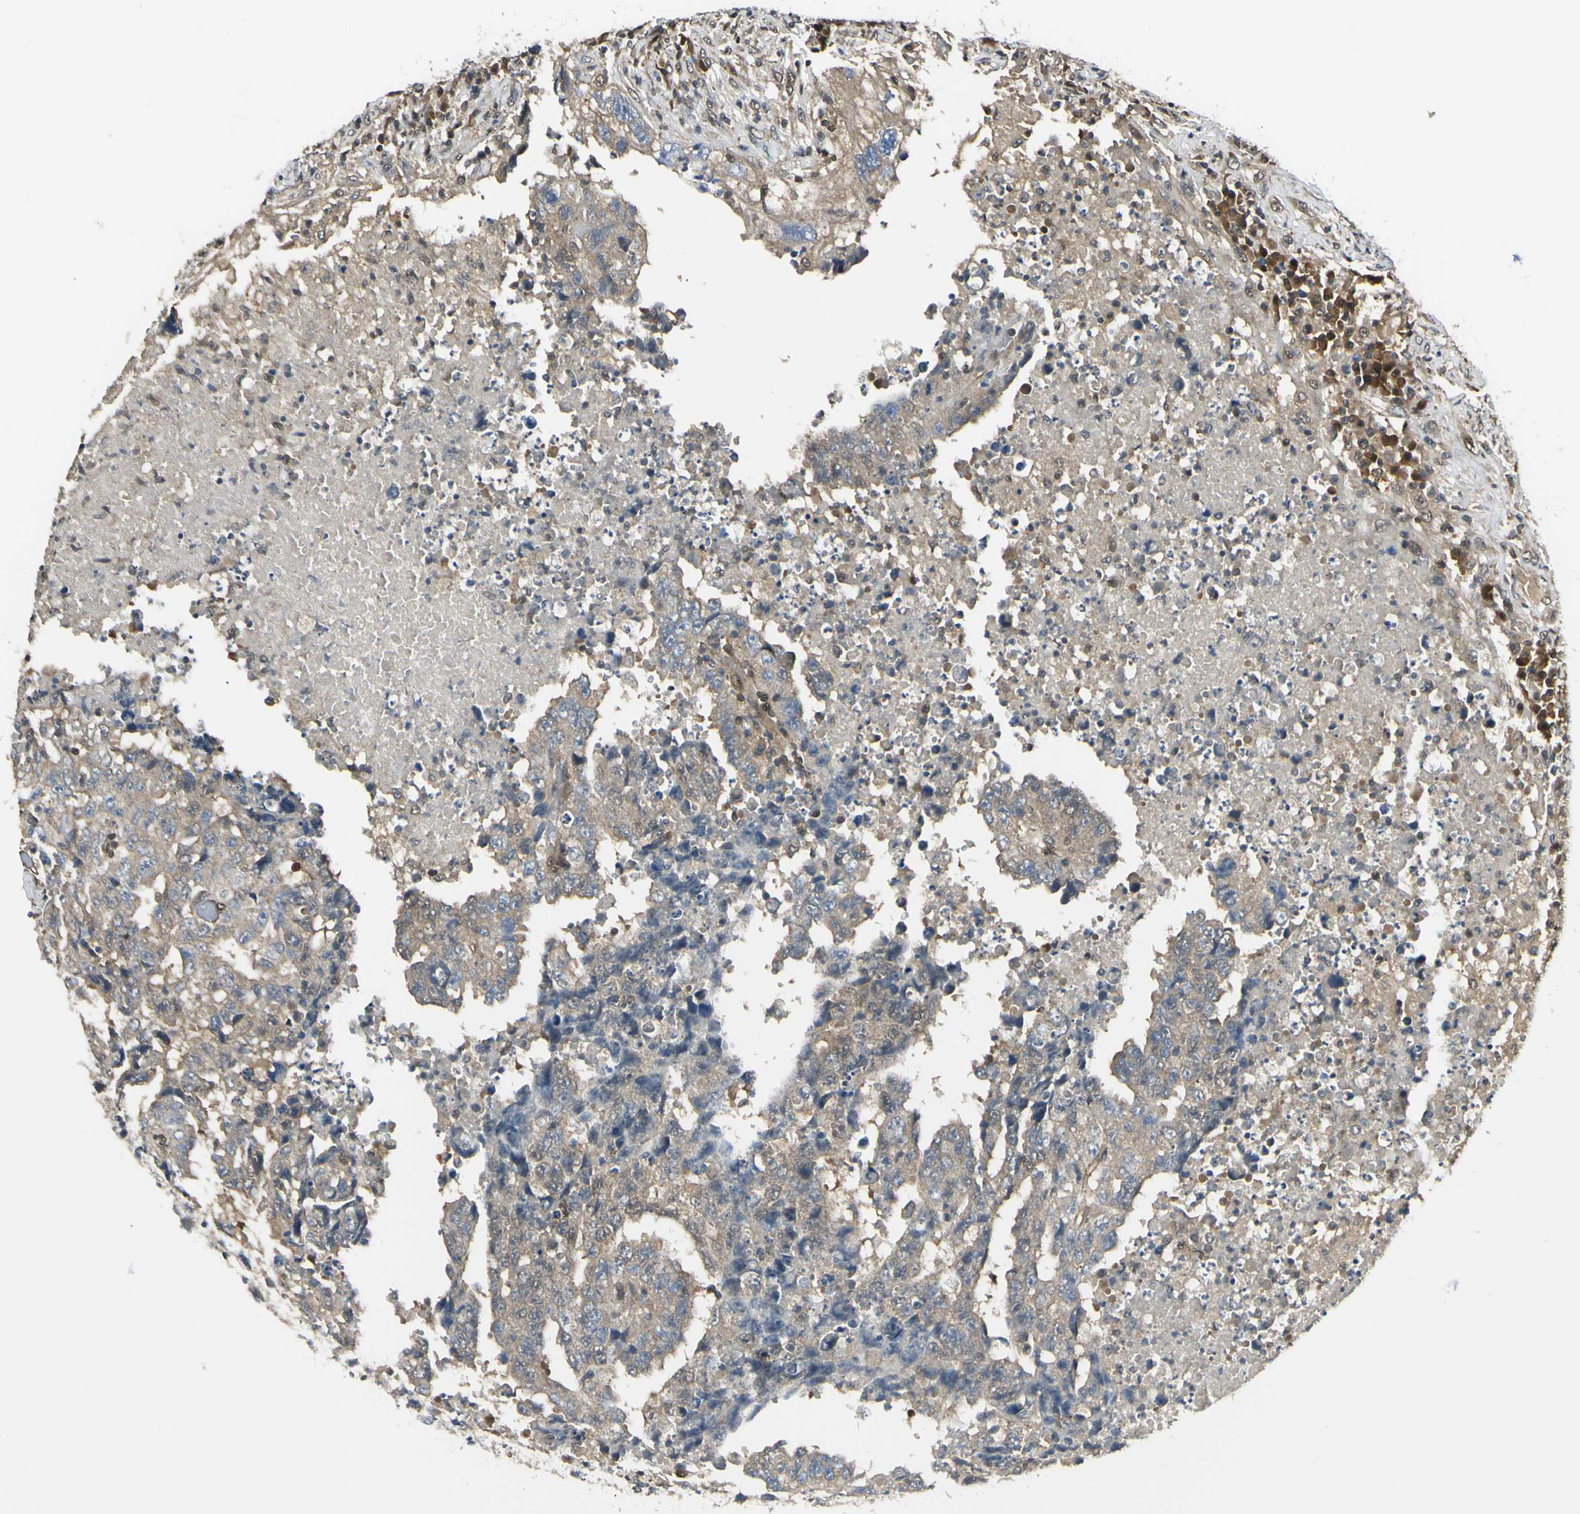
{"staining": {"intensity": "weak", "quantity": ">75%", "location": "cytoplasmic/membranous"}, "tissue": "testis cancer", "cell_type": "Tumor cells", "image_type": "cancer", "snomed": [{"axis": "morphology", "description": "Necrosis, NOS"}, {"axis": "morphology", "description": "Carcinoma, Embryonal, NOS"}, {"axis": "topography", "description": "Testis"}], "caption": "Immunohistochemical staining of testis embryonal carcinoma demonstrates weak cytoplasmic/membranous protein positivity in approximately >75% of tumor cells.", "gene": "PSMD5", "patient": {"sex": "male", "age": 19}}